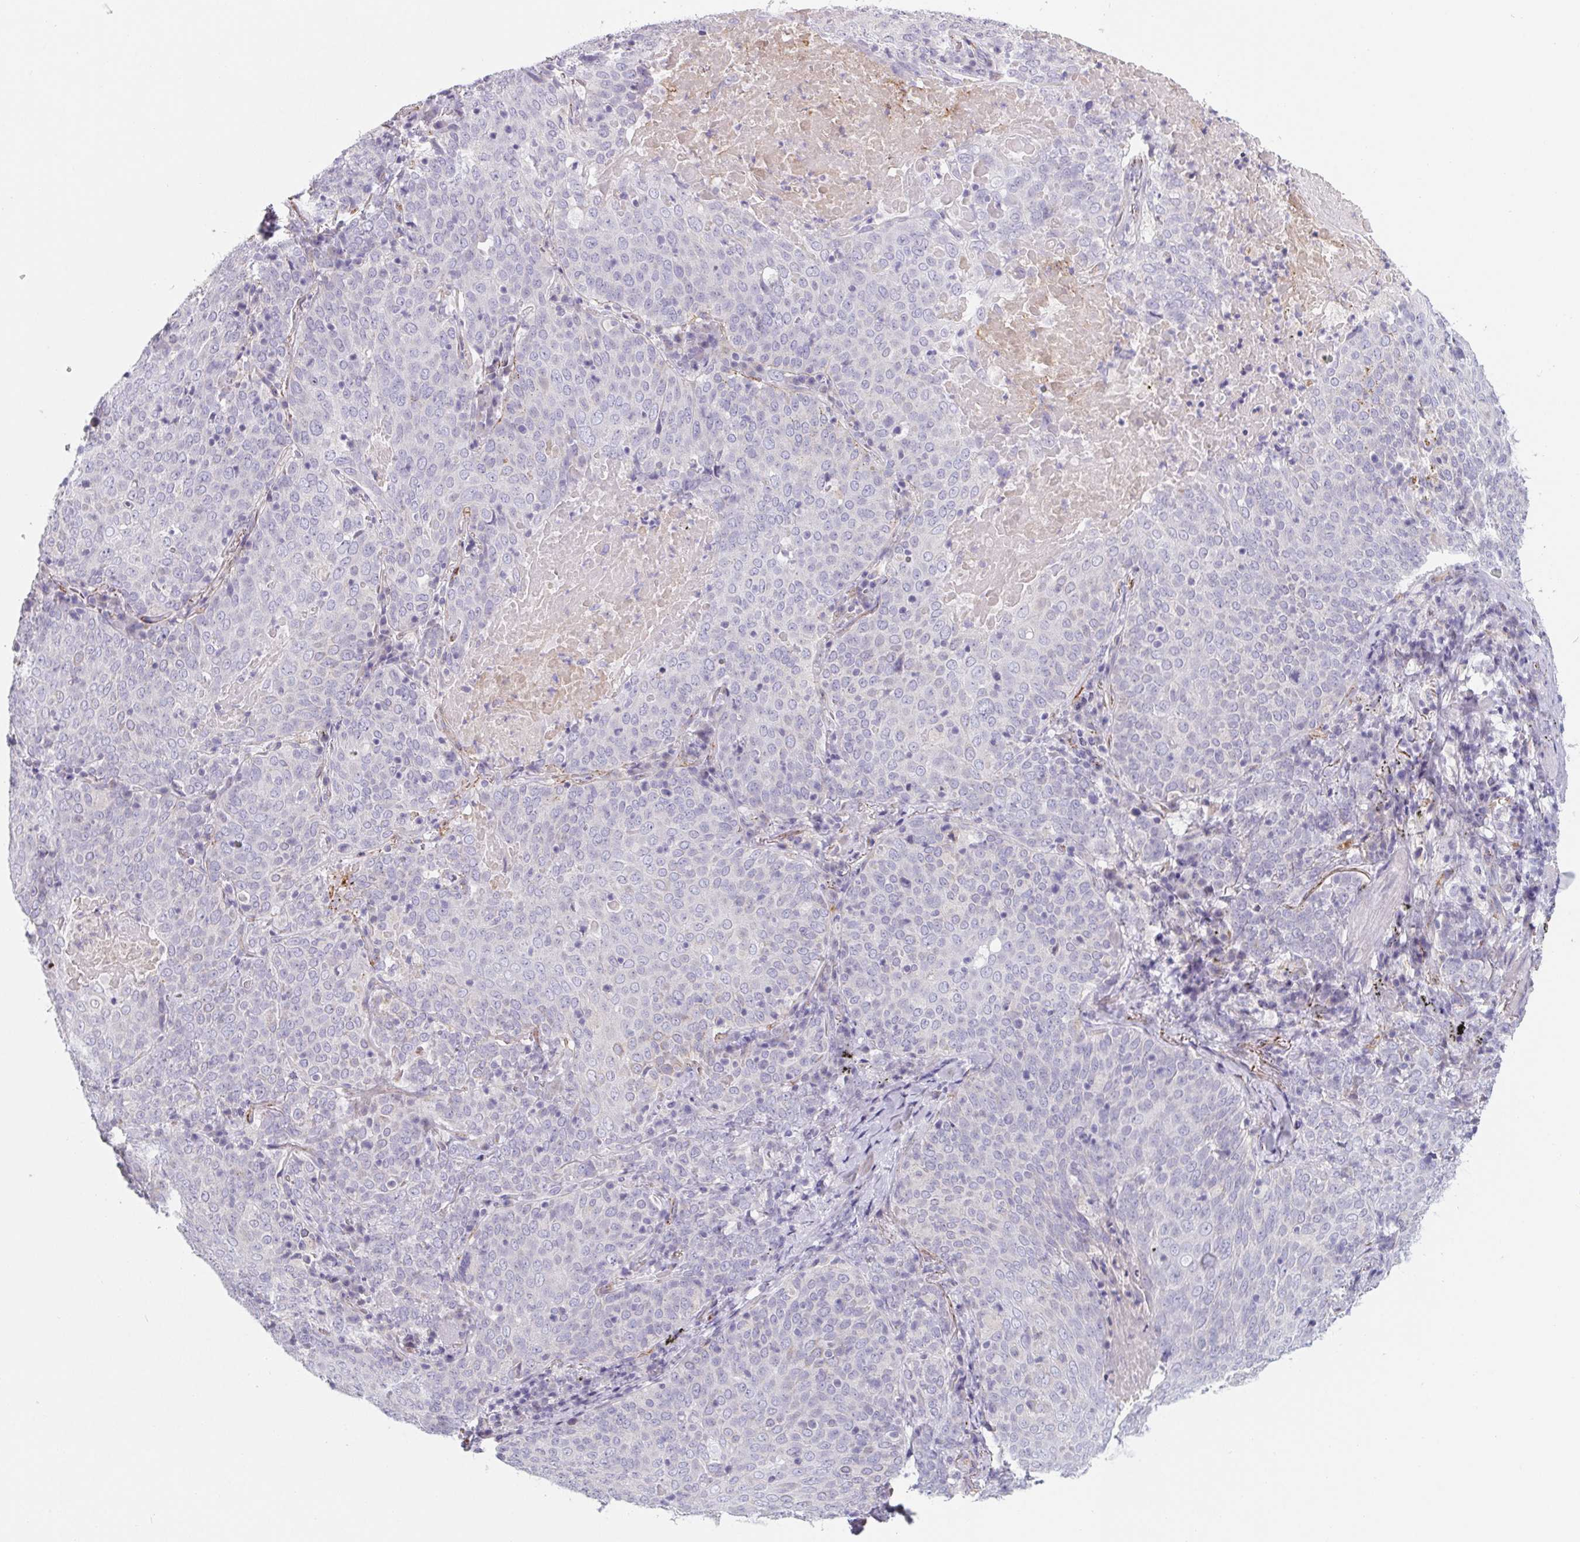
{"staining": {"intensity": "negative", "quantity": "none", "location": "none"}, "tissue": "lung cancer", "cell_type": "Tumor cells", "image_type": "cancer", "snomed": [{"axis": "morphology", "description": "Squamous cell carcinoma, NOS"}, {"axis": "topography", "description": "Lung"}], "caption": "Human squamous cell carcinoma (lung) stained for a protein using immunohistochemistry displays no positivity in tumor cells.", "gene": "LPA", "patient": {"sex": "male", "age": 82}}